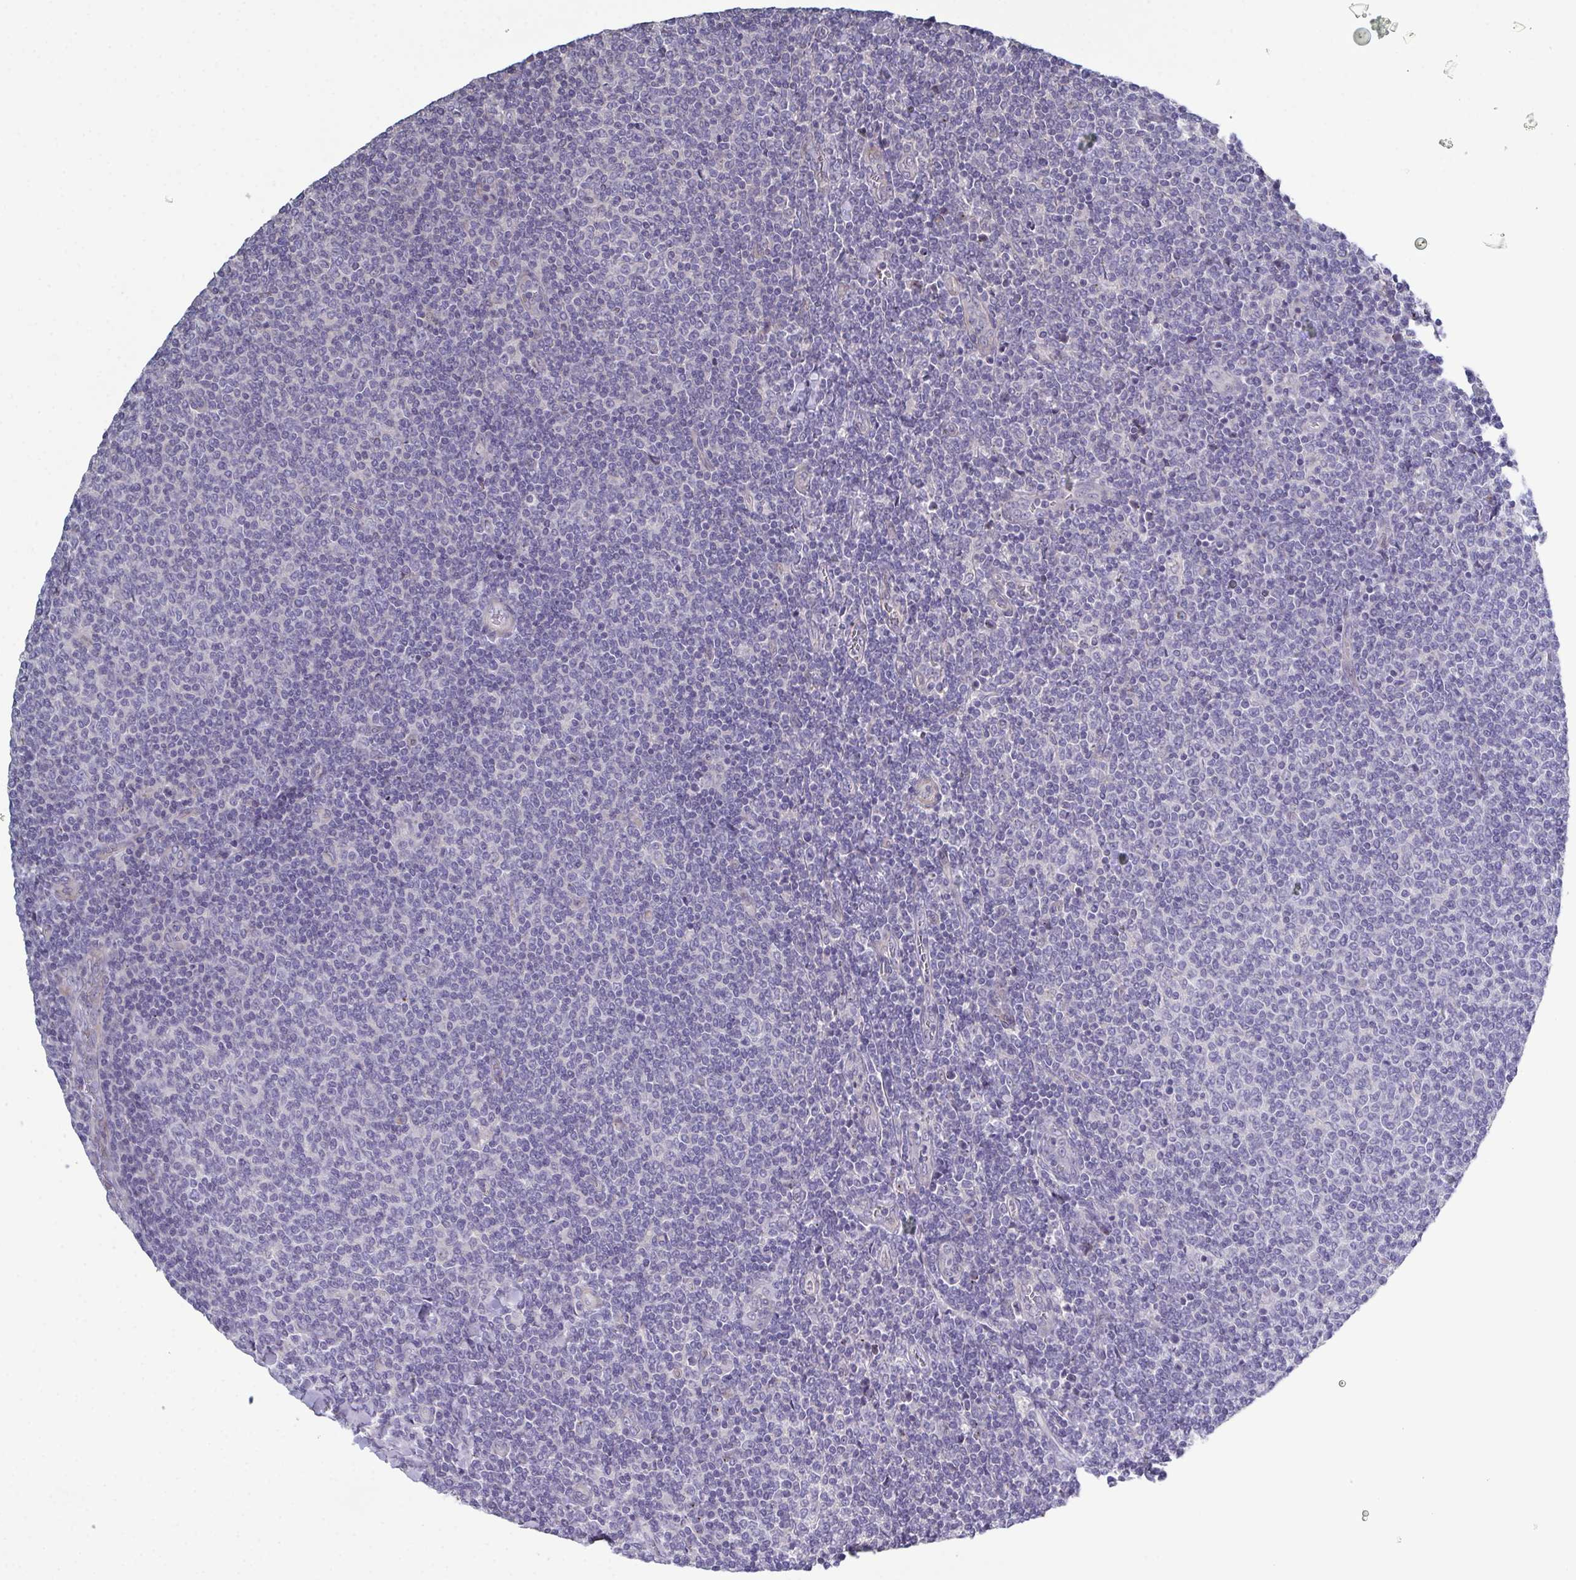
{"staining": {"intensity": "negative", "quantity": "none", "location": "none"}, "tissue": "lymphoma", "cell_type": "Tumor cells", "image_type": "cancer", "snomed": [{"axis": "morphology", "description": "Malignant lymphoma, non-Hodgkin's type, Low grade"}, {"axis": "topography", "description": "Lymph node"}], "caption": "Low-grade malignant lymphoma, non-Hodgkin's type stained for a protein using IHC exhibits no expression tumor cells.", "gene": "GLDC", "patient": {"sex": "male", "age": 52}}